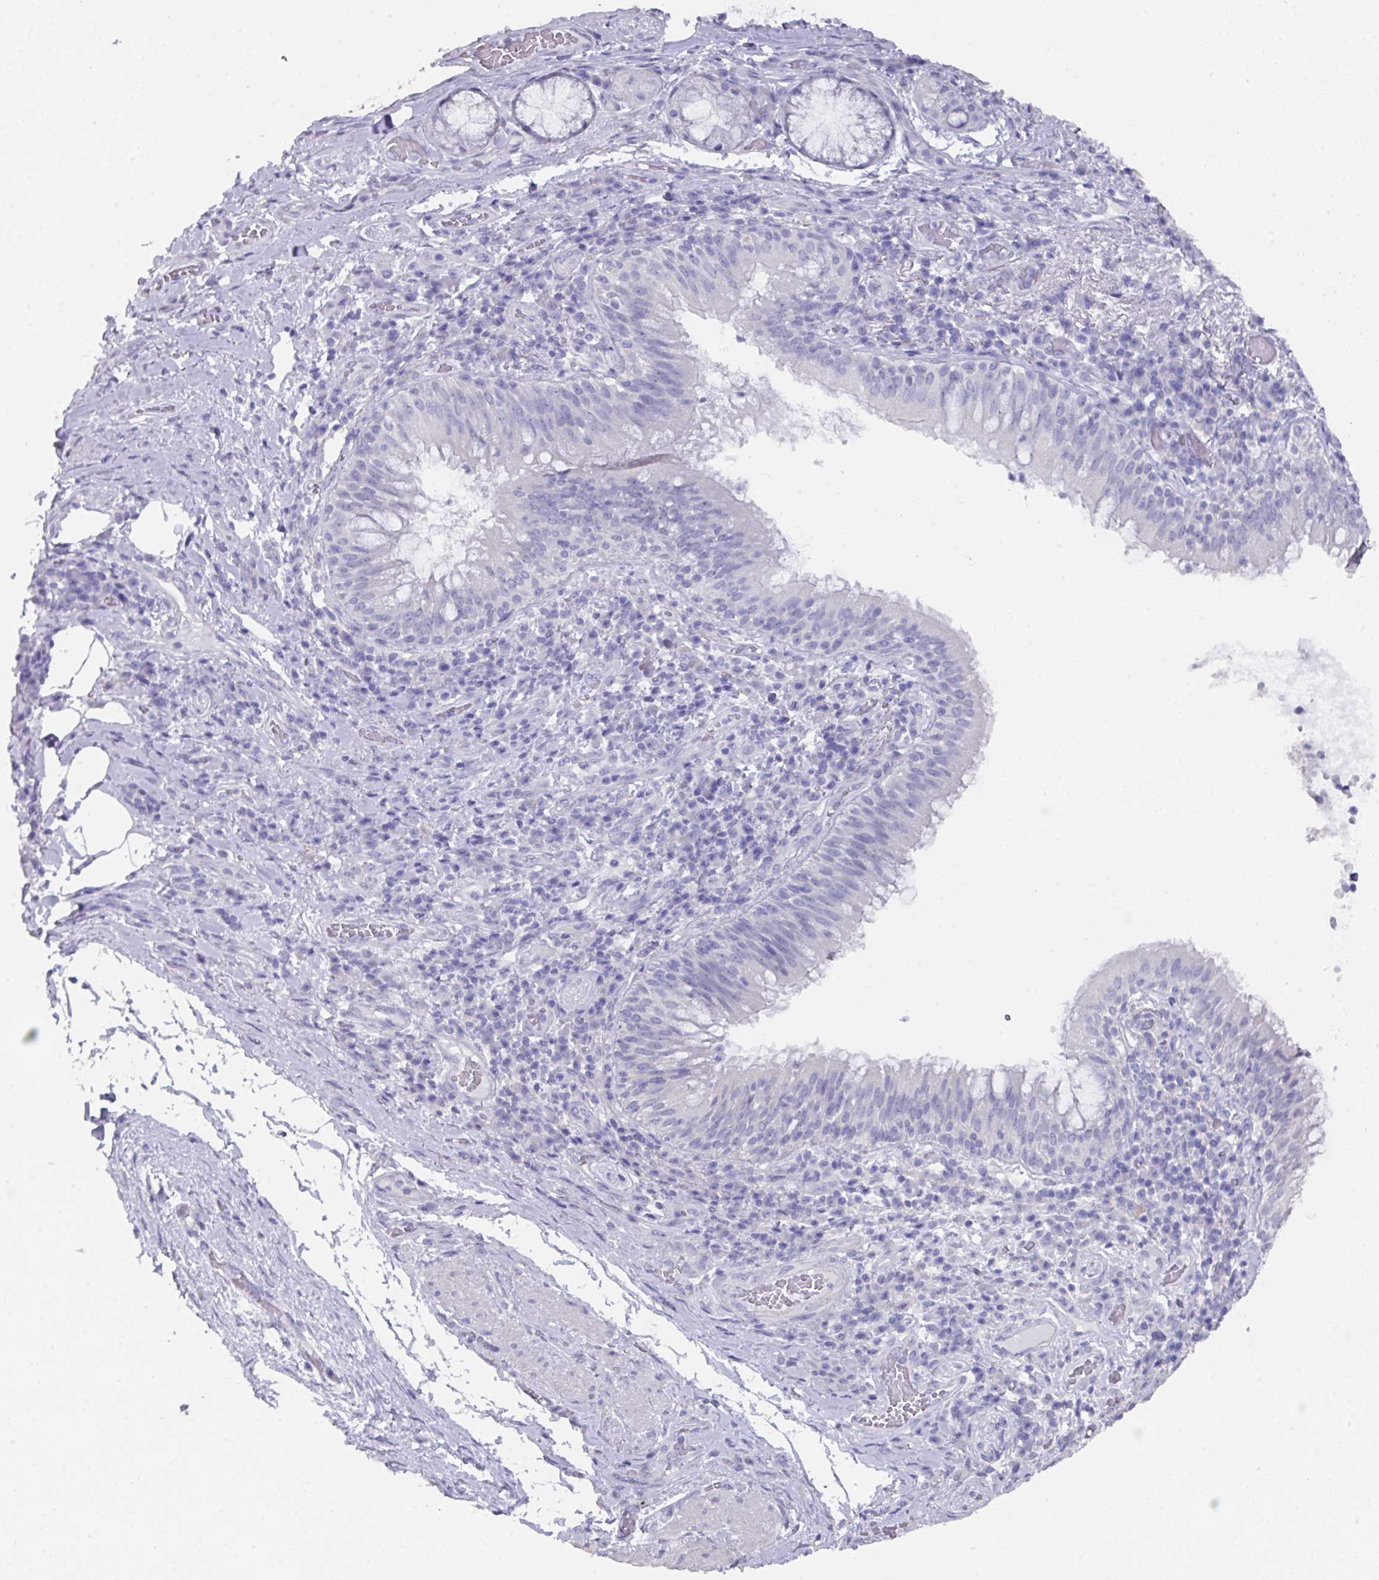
{"staining": {"intensity": "negative", "quantity": "none", "location": "none"}, "tissue": "bronchus", "cell_type": "Respiratory epithelial cells", "image_type": "normal", "snomed": [{"axis": "morphology", "description": "Normal tissue, NOS"}, {"axis": "topography", "description": "Cartilage tissue"}, {"axis": "topography", "description": "Bronchus"}], "caption": "DAB immunohistochemical staining of unremarkable human bronchus exhibits no significant expression in respiratory epithelial cells. The staining is performed using DAB (3,3'-diaminobenzidine) brown chromogen with nuclei counter-stained in using hematoxylin.", "gene": "DAZ1", "patient": {"sex": "male", "age": 56}}